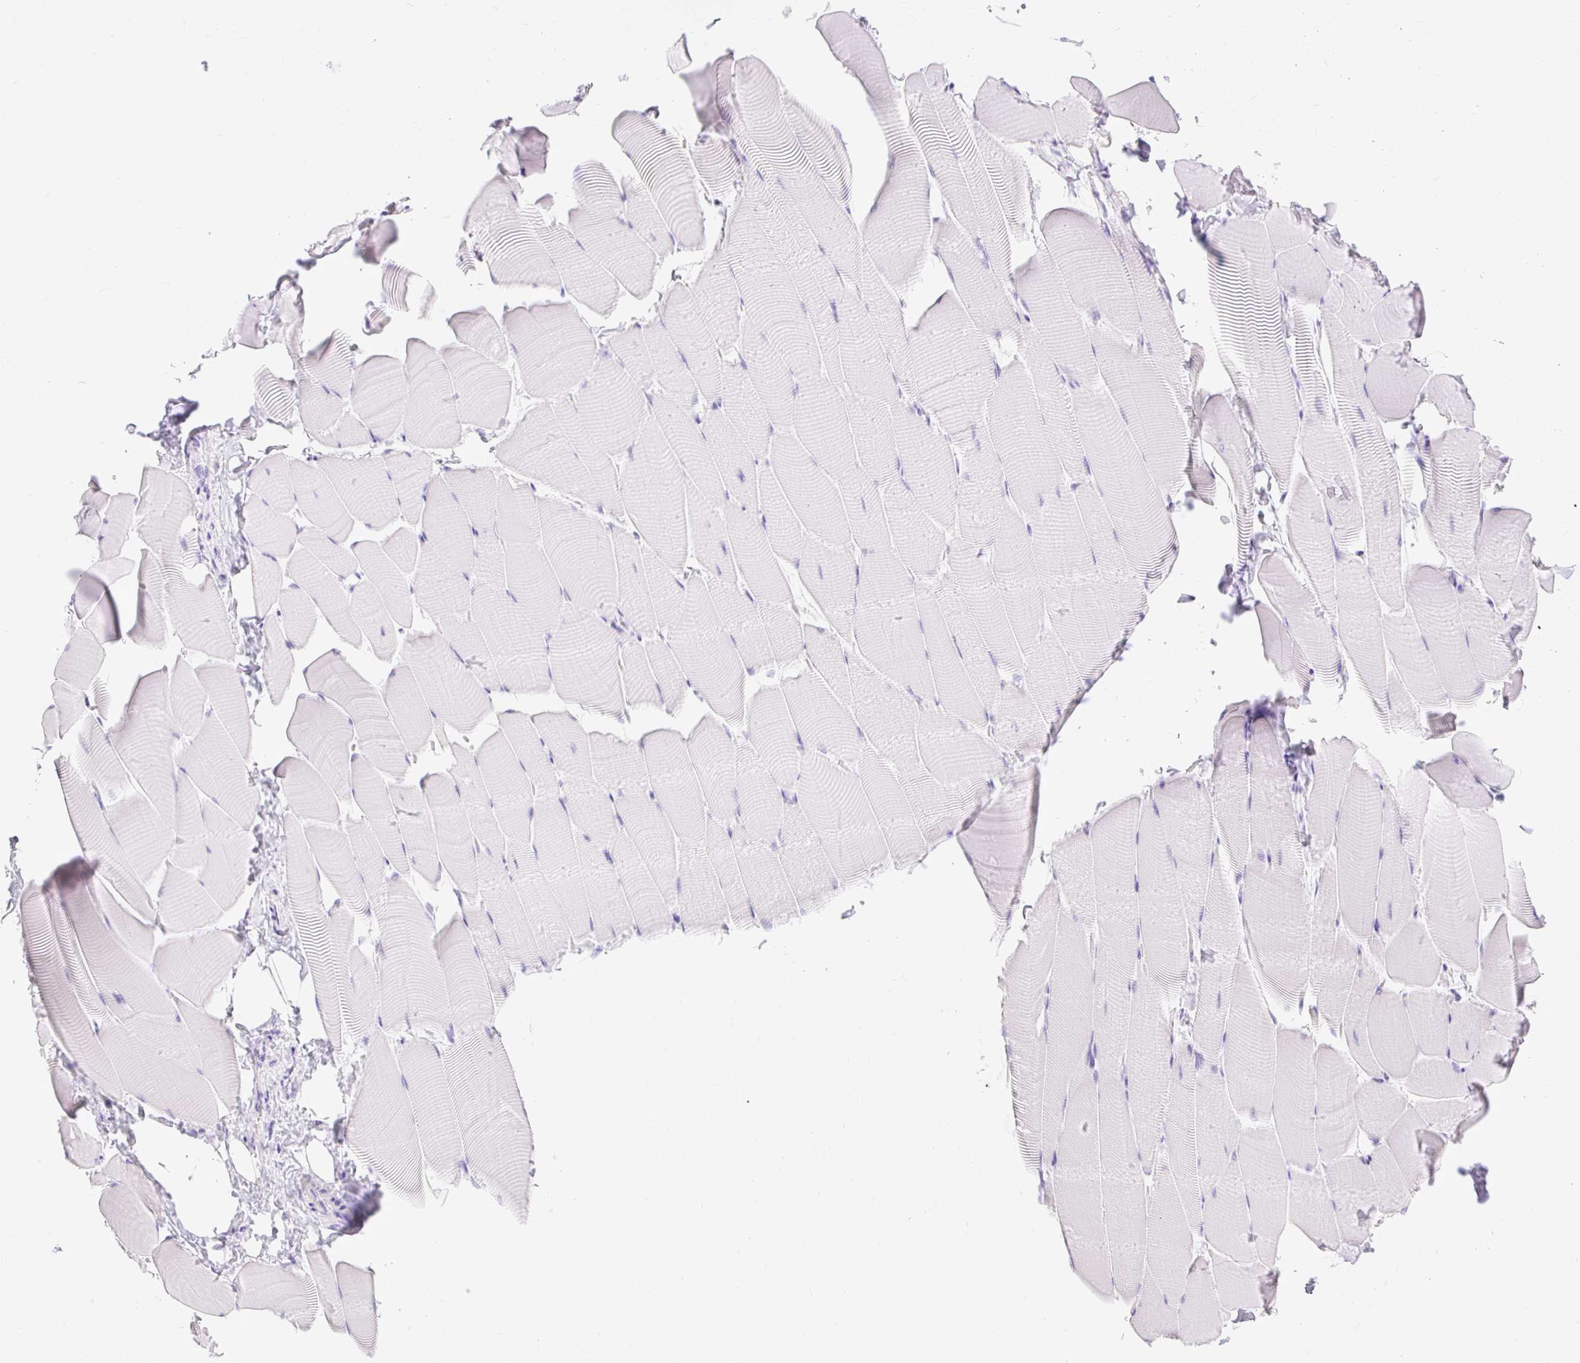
{"staining": {"intensity": "negative", "quantity": "none", "location": "none"}, "tissue": "skeletal muscle", "cell_type": "Myocytes", "image_type": "normal", "snomed": [{"axis": "morphology", "description": "Normal tissue, NOS"}, {"axis": "topography", "description": "Skeletal muscle"}], "caption": "Skeletal muscle stained for a protein using immunohistochemistry (IHC) reveals no staining myocytes.", "gene": "SLC25A40", "patient": {"sex": "male", "age": 25}}